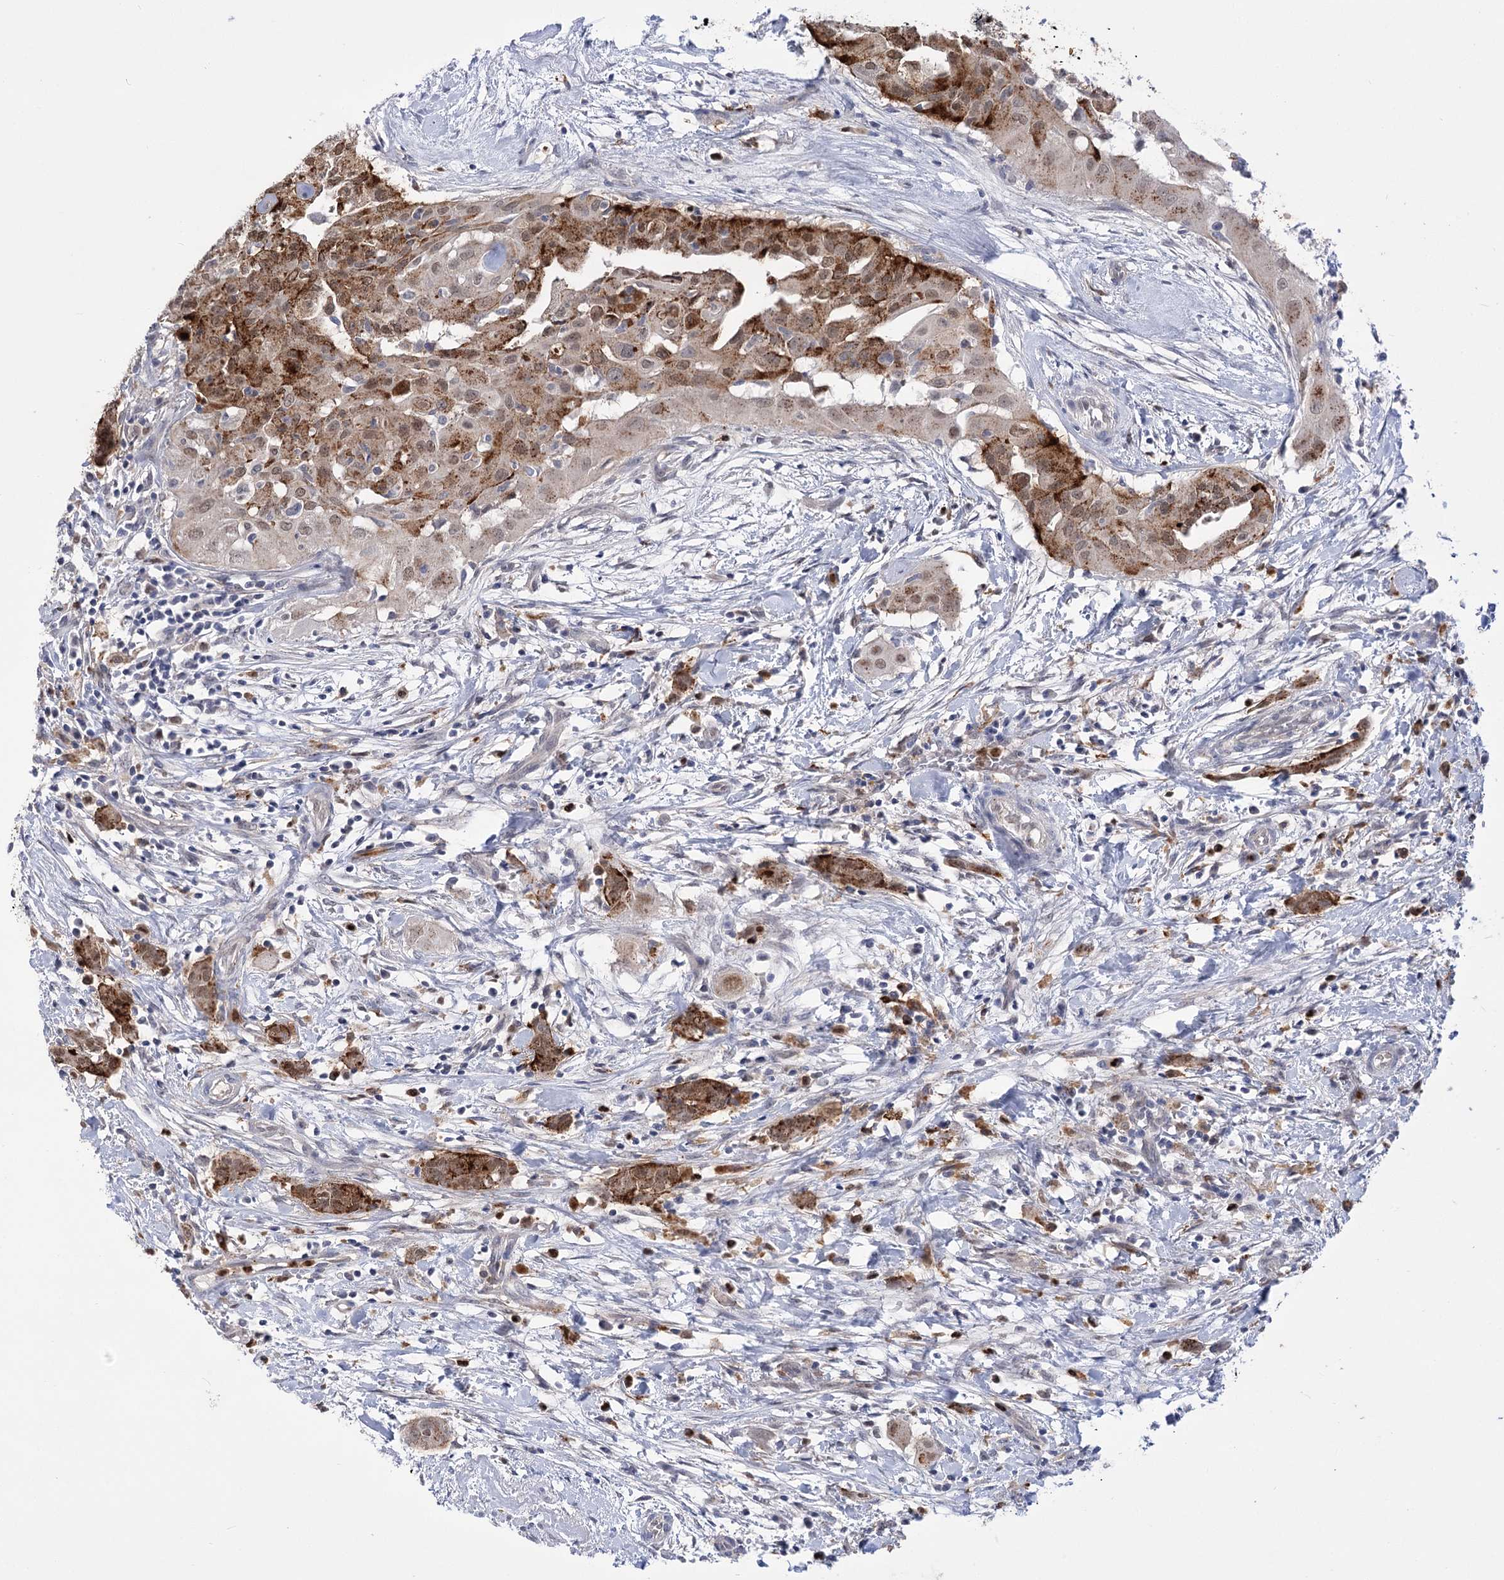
{"staining": {"intensity": "moderate", "quantity": ">75%", "location": "cytoplasmic/membranous,nuclear"}, "tissue": "thyroid cancer", "cell_type": "Tumor cells", "image_type": "cancer", "snomed": [{"axis": "morphology", "description": "Papillary adenocarcinoma, NOS"}, {"axis": "topography", "description": "Thyroid gland"}], "caption": "Human papillary adenocarcinoma (thyroid) stained with a protein marker demonstrates moderate staining in tumor cells.", "gene": "SIAE", "patient": {"sex": "female", "age": 59}}